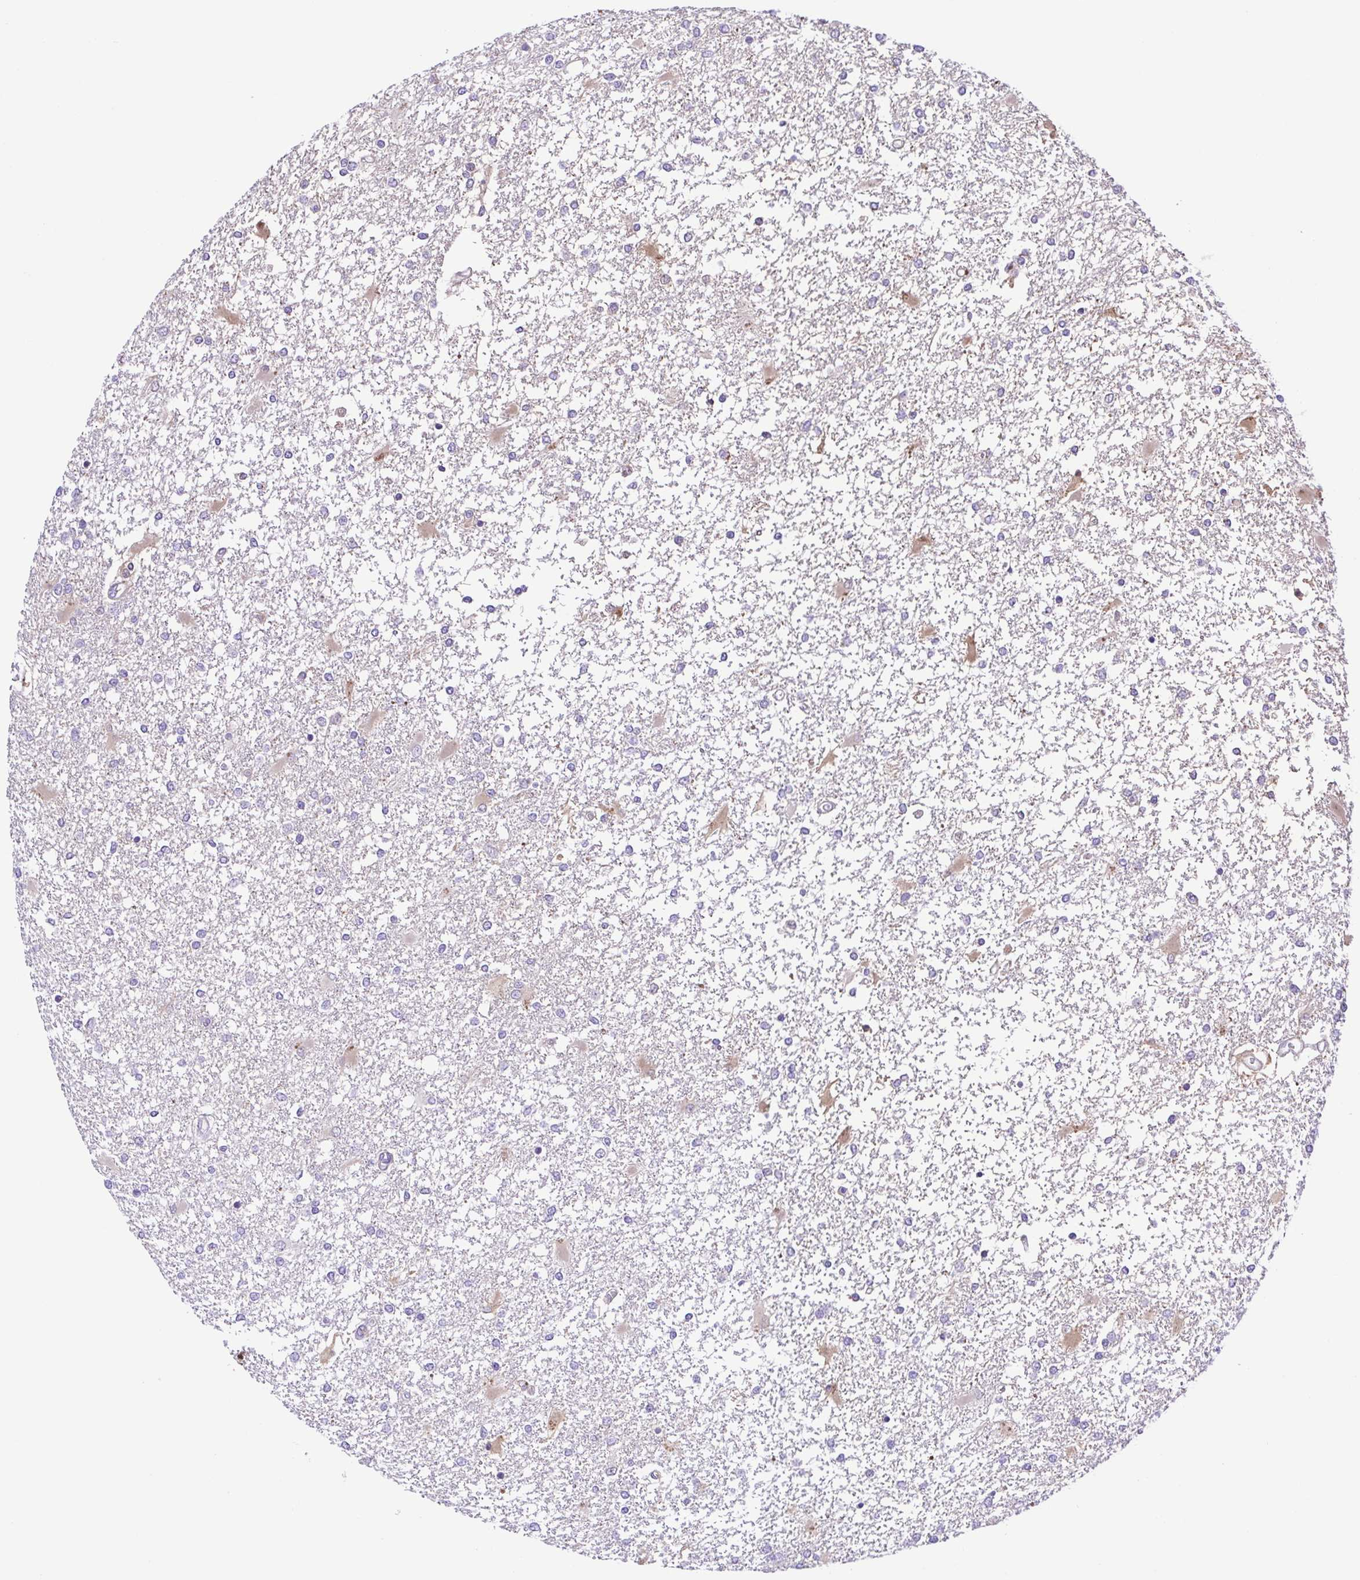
{"staining": {"intensity": "negative", "quantity": "none", "location": "none"}, "tissue": "glioma", "cell_type": "Tumor cells", "image_type": "cancer", "snomed": [{"axis": "morphology", "description": "Glioma, malignant, High grade"}, {"axis": "topography", "description": "Cerebral cortex"}], "caption": "A micrograph of high-grade glioma (malignant) stained for a protein shows no brown staining in tumor cells.", "gene": "IGFL1", "patient": {"sex": "male", "age": 79}}